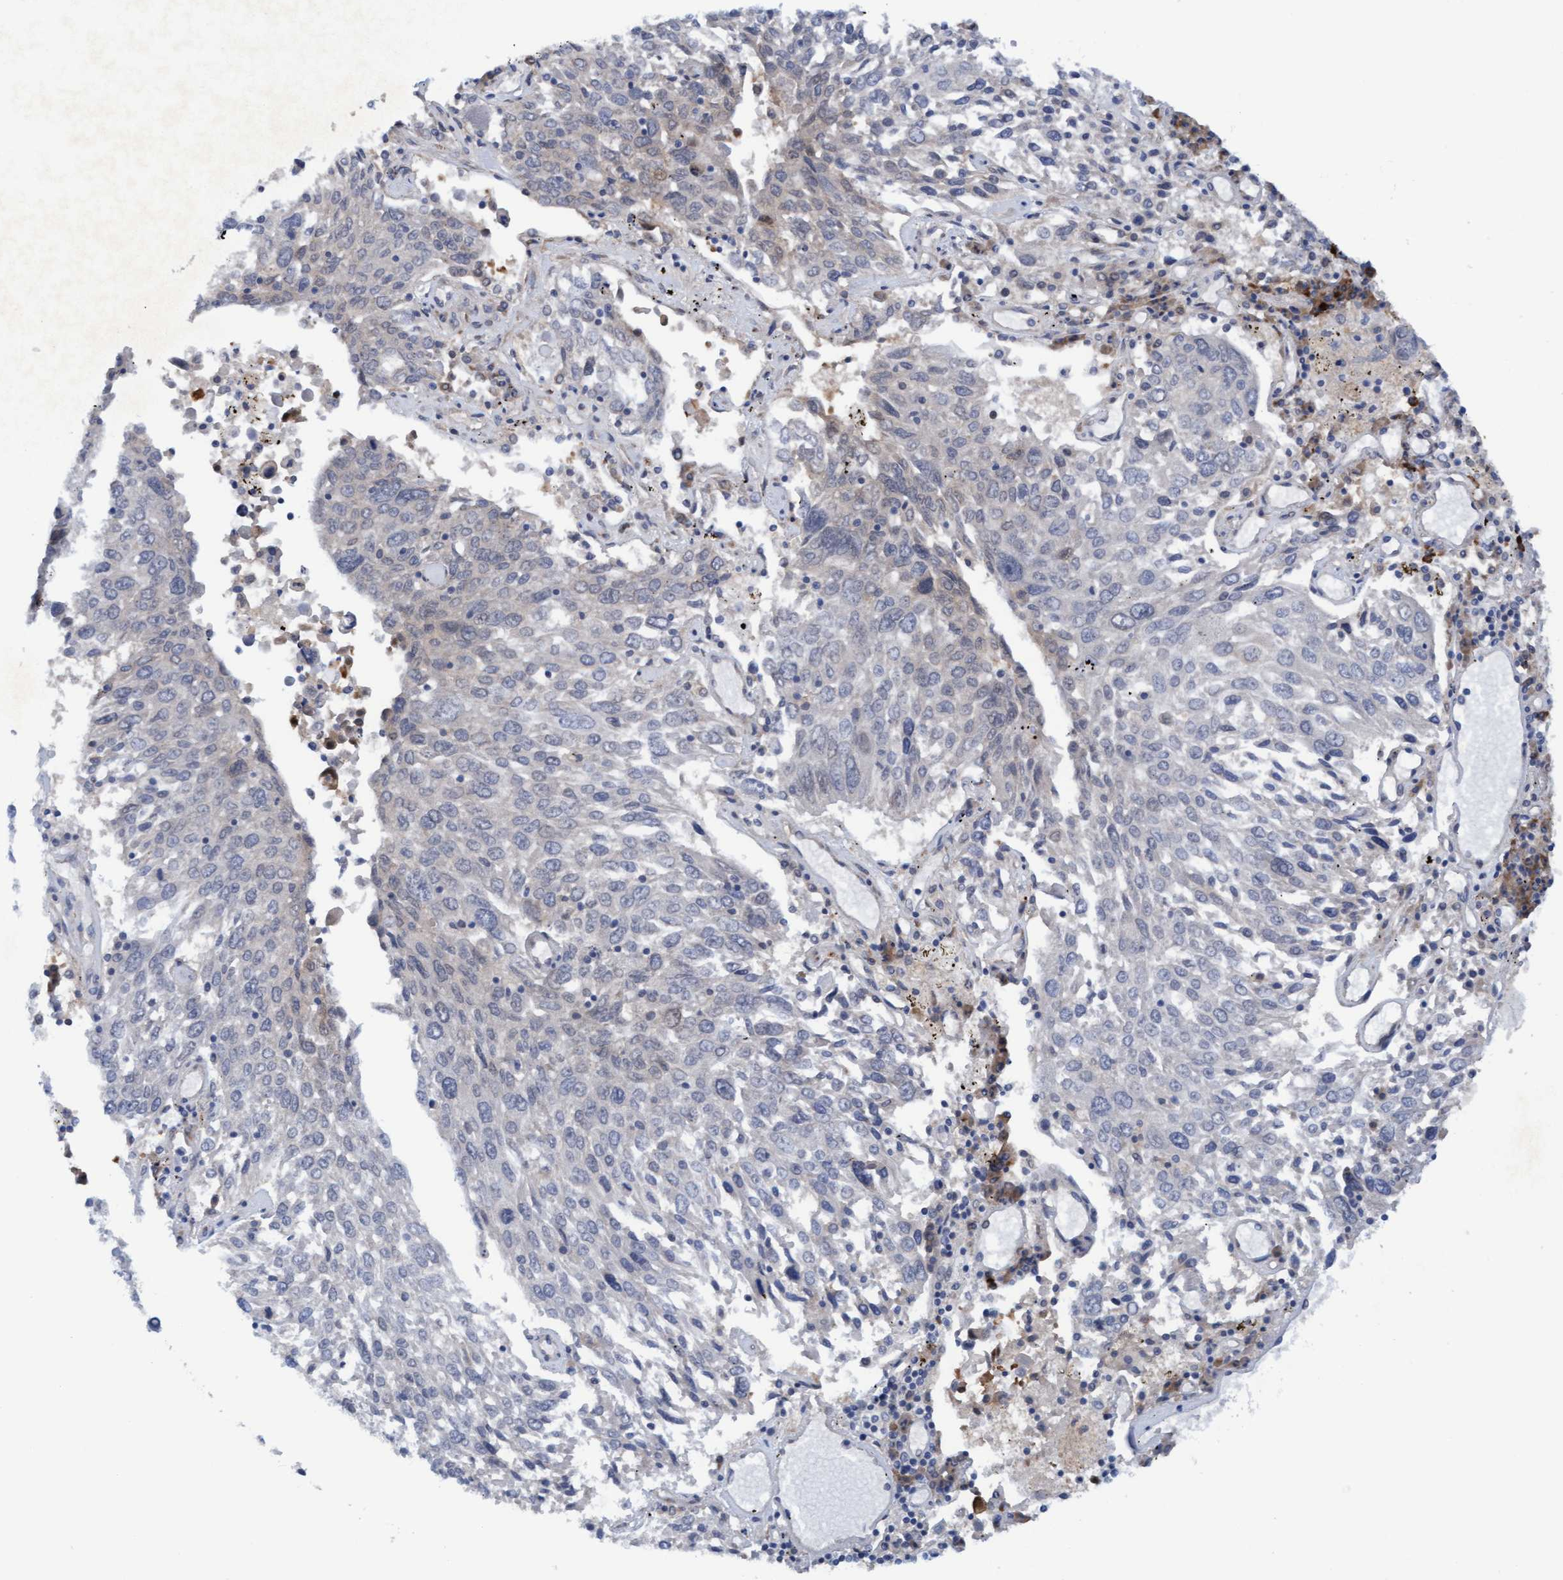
{"staining": {"intensity": "moderate", "quantity": "<25%", "location": "cytoplasmic/membranous"}, "tissue": "lung cancer", "cell_type": "Tumor cells", "image_type": "cancer", "snomed": [{"axis": "morphology", "description": "Squamous cell carcinoma, NOS"}, {"axis": "topography", "description": "Lung"}], "caption": "Lung squamous cell carcinoma stained with a protein marker reveals moderate staining in tumor cells.", "gene": "PLCD1", "patient": {"sex": "male", "age": 65}}